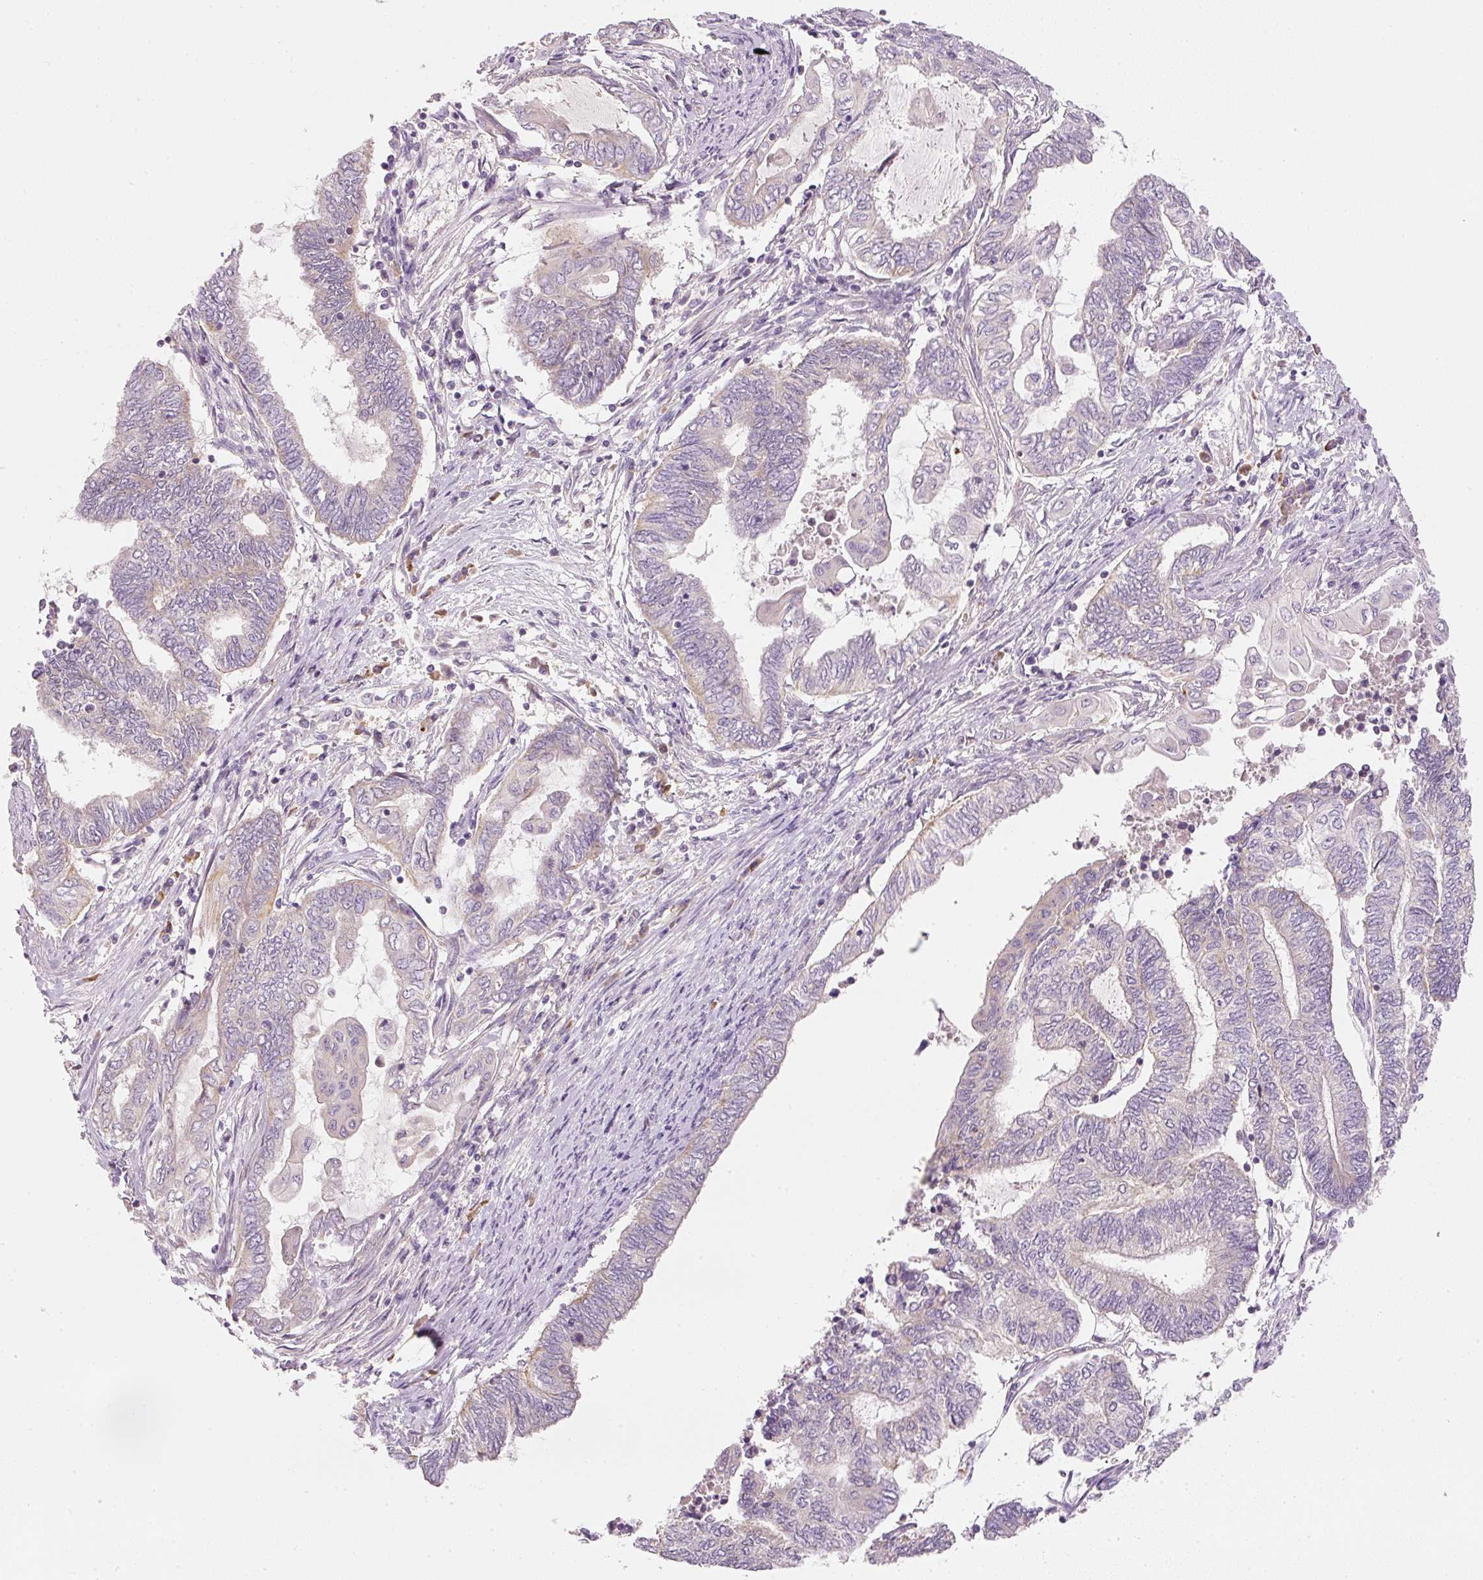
{"staining": {"intensity": "negative", "quantity": "none", "location": "none"}, "tissue": "endometrial cancer", "cell_type": "Tumor cells", "image_type": "cancer", "snomed": [{"axis": "morphology", "description": "Adenocarcinoma, NOS"}, {"axis": "topography", "description": "Uterus"}, {"axis": "topography", "description": "Endometrium"}], "caption": "Micrograph shows no protein positivity in tumor cells of endometrial adenocarcinoma tissue.", "gene": "RNF167", "patient": {"sex": "female", "age": 70}}